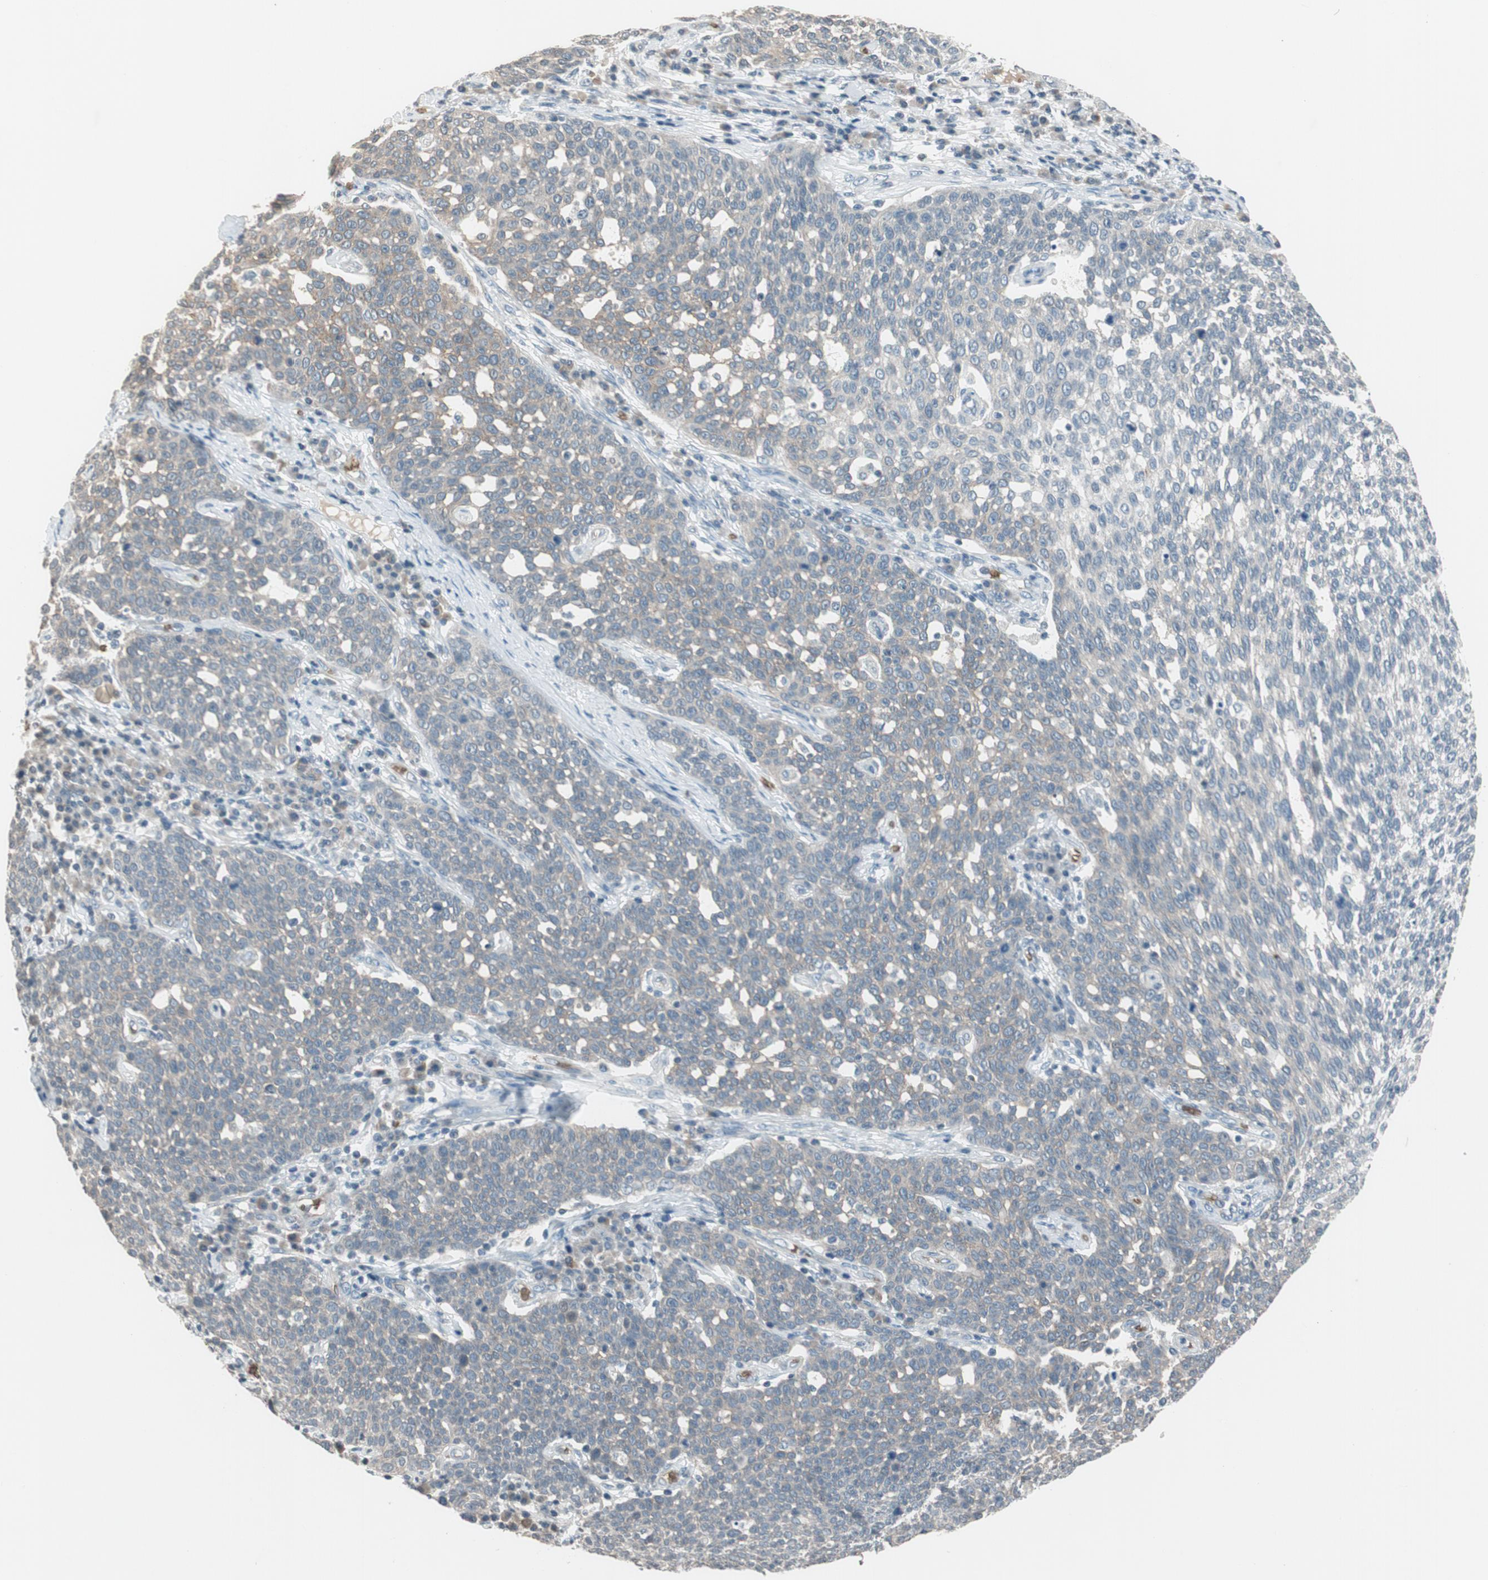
{"staining": {"intensity": "weak", "quantity": "25%-75%", "location": "cytoplasmic/membranous"}, "tissue": "cervical cancer", "cell_type": "Tumor cells", "image_type": "cancer", "snomed": [{"axis": "morphology", "description": "Squamous cell carcinoma, NOS"}, {"axis": "topography", "description": "Cervix"}], "caption": "This micrograph shows immunohistochemistry staining of human cervical squamous cell carcinoma, with low weak cytoplasmic/membranous staining in approximately 25%-75% of tumor cells.", "gene": "GYPC", "patient": {"sex": "female", "age": 34}}